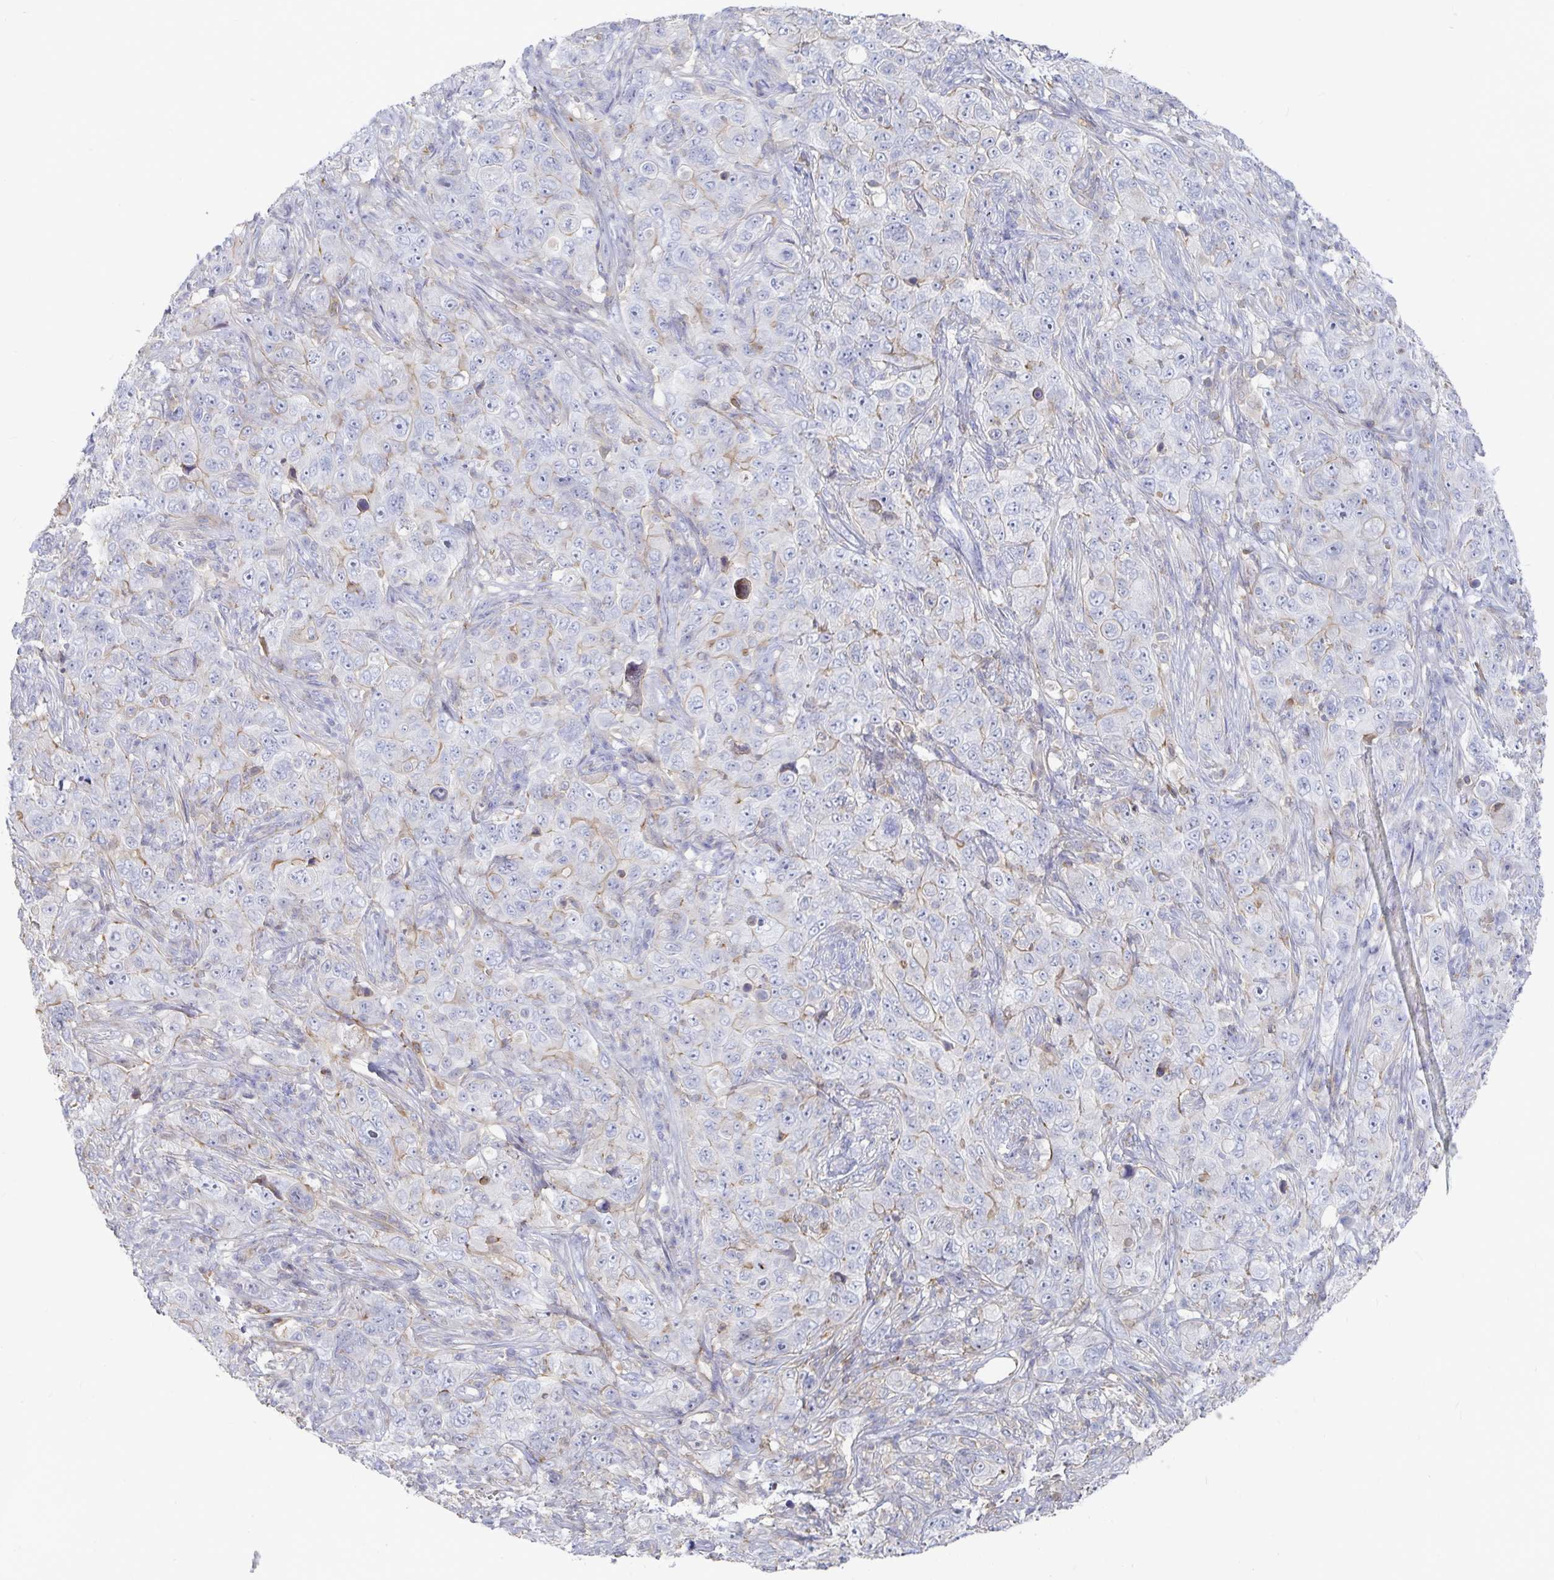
{"staining": {"intensity": "negative", "quantity": "none", "location": "none"}, "tissue": "pancreatic cancer", "cell_type": "Tumor cells", "image_type": "cancer", "snomed": [{"axis": "morphology", "description": "Adenocarcinoma, NOS"}, {"axis": "topography", "description": "Pancreas"}], "caption": "The histopathology image reveals no significant expression in tumor cells of pancreatic adenocarcinoma. (DAB (3,3'-diaminobenzidine) IHC, high magnification).", "gene": "PIK3CD", "patient": {"sex": "male", "age": 68}}